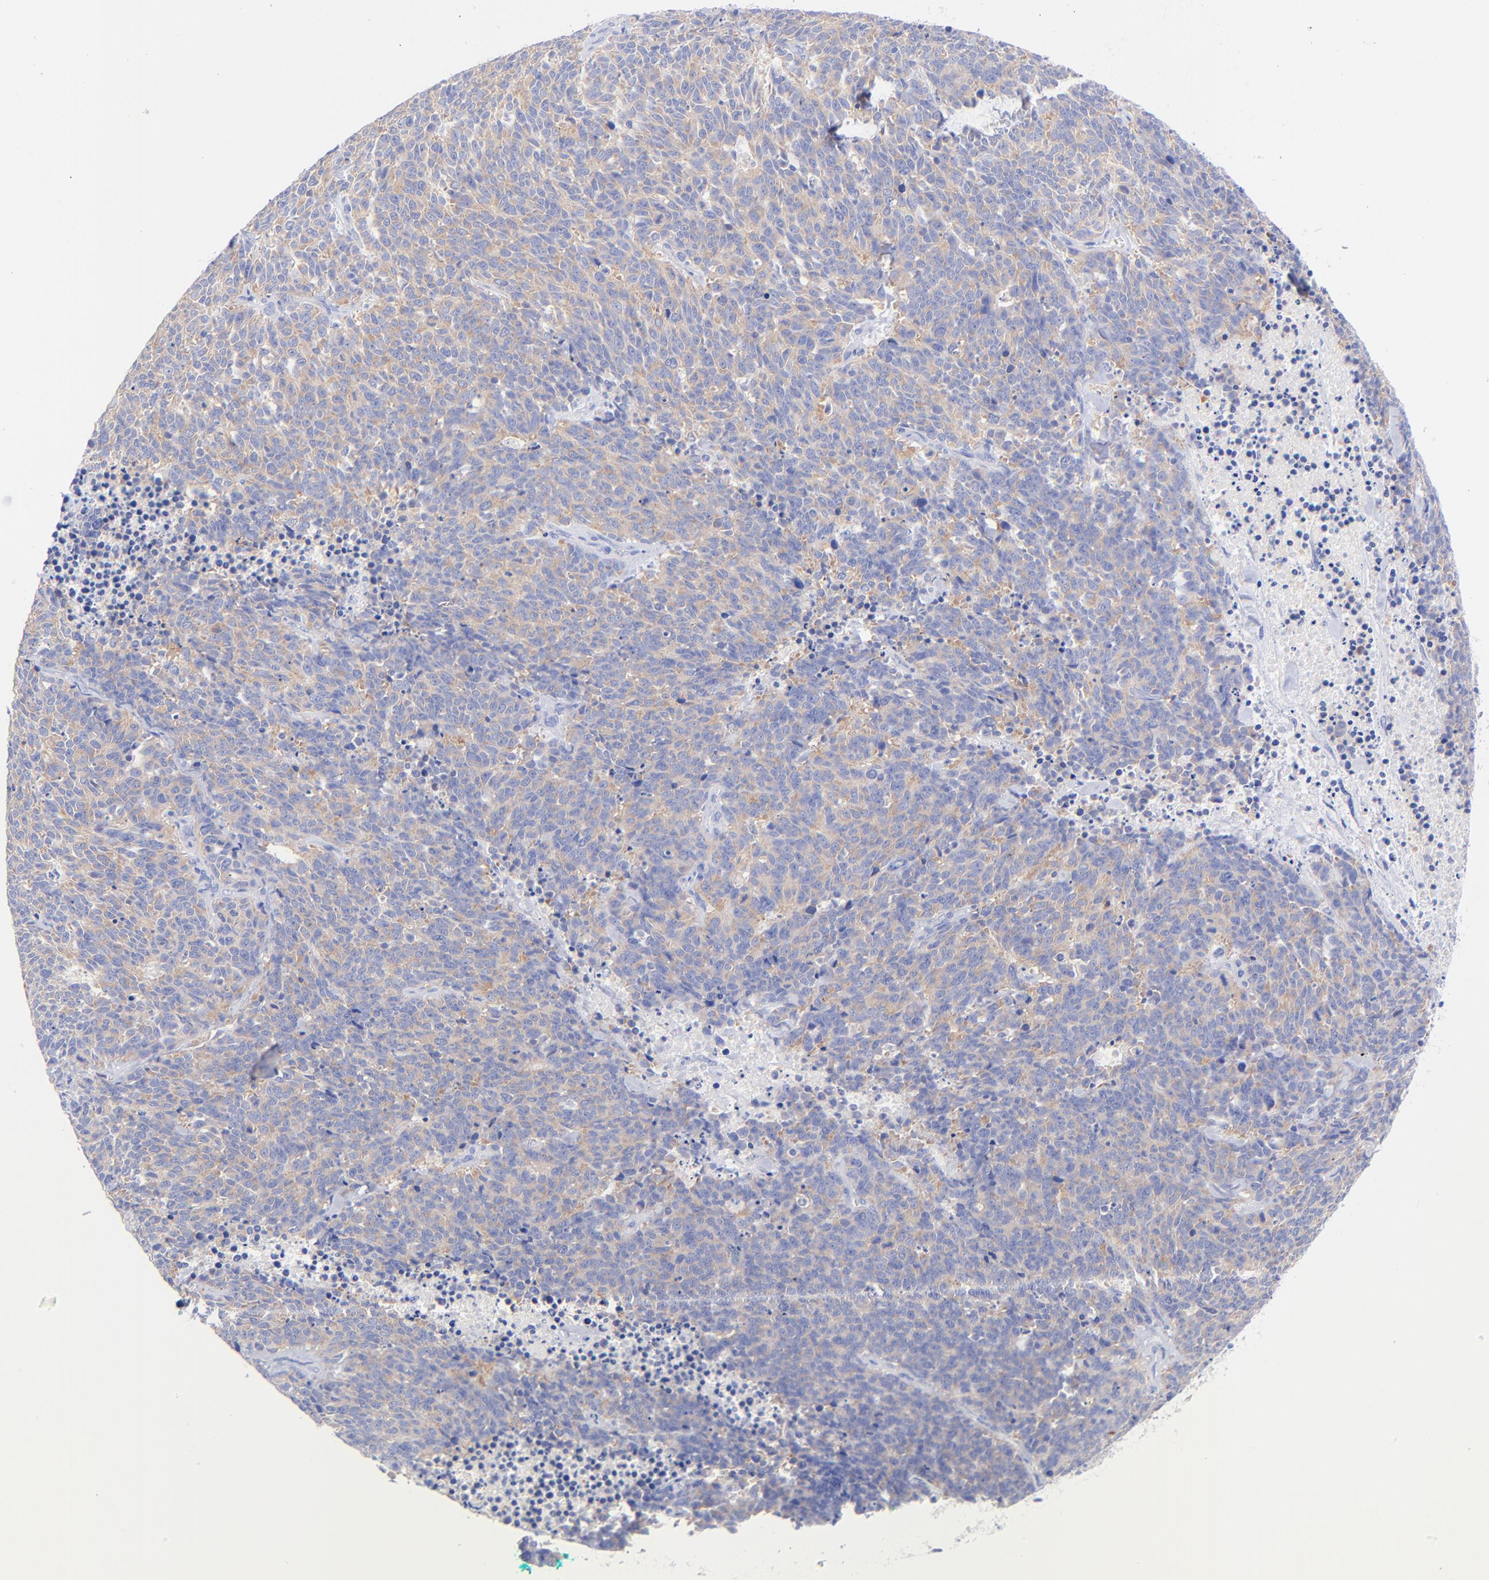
{"staining": {"intensity": "weak", "quantity": ">75%", "location": "cytoplasmic/membranous"}, "tissue": "lung cancer", "cell_type": "Tumor cells", "image_type": "cancer", "snomed": [{"axis": "morphology", "description": "Neoplasm, malignant, NOS"}, {"axis": "topography", "description": "Lung"}], "caption": "Tumor cells show low levels of weak cytoplasmic/membranous staining in approximately >75% of cells in neoplasm (malignant) (lung).", "gene": "GPHN", "patient": {"sex": "female", "age": 58}}